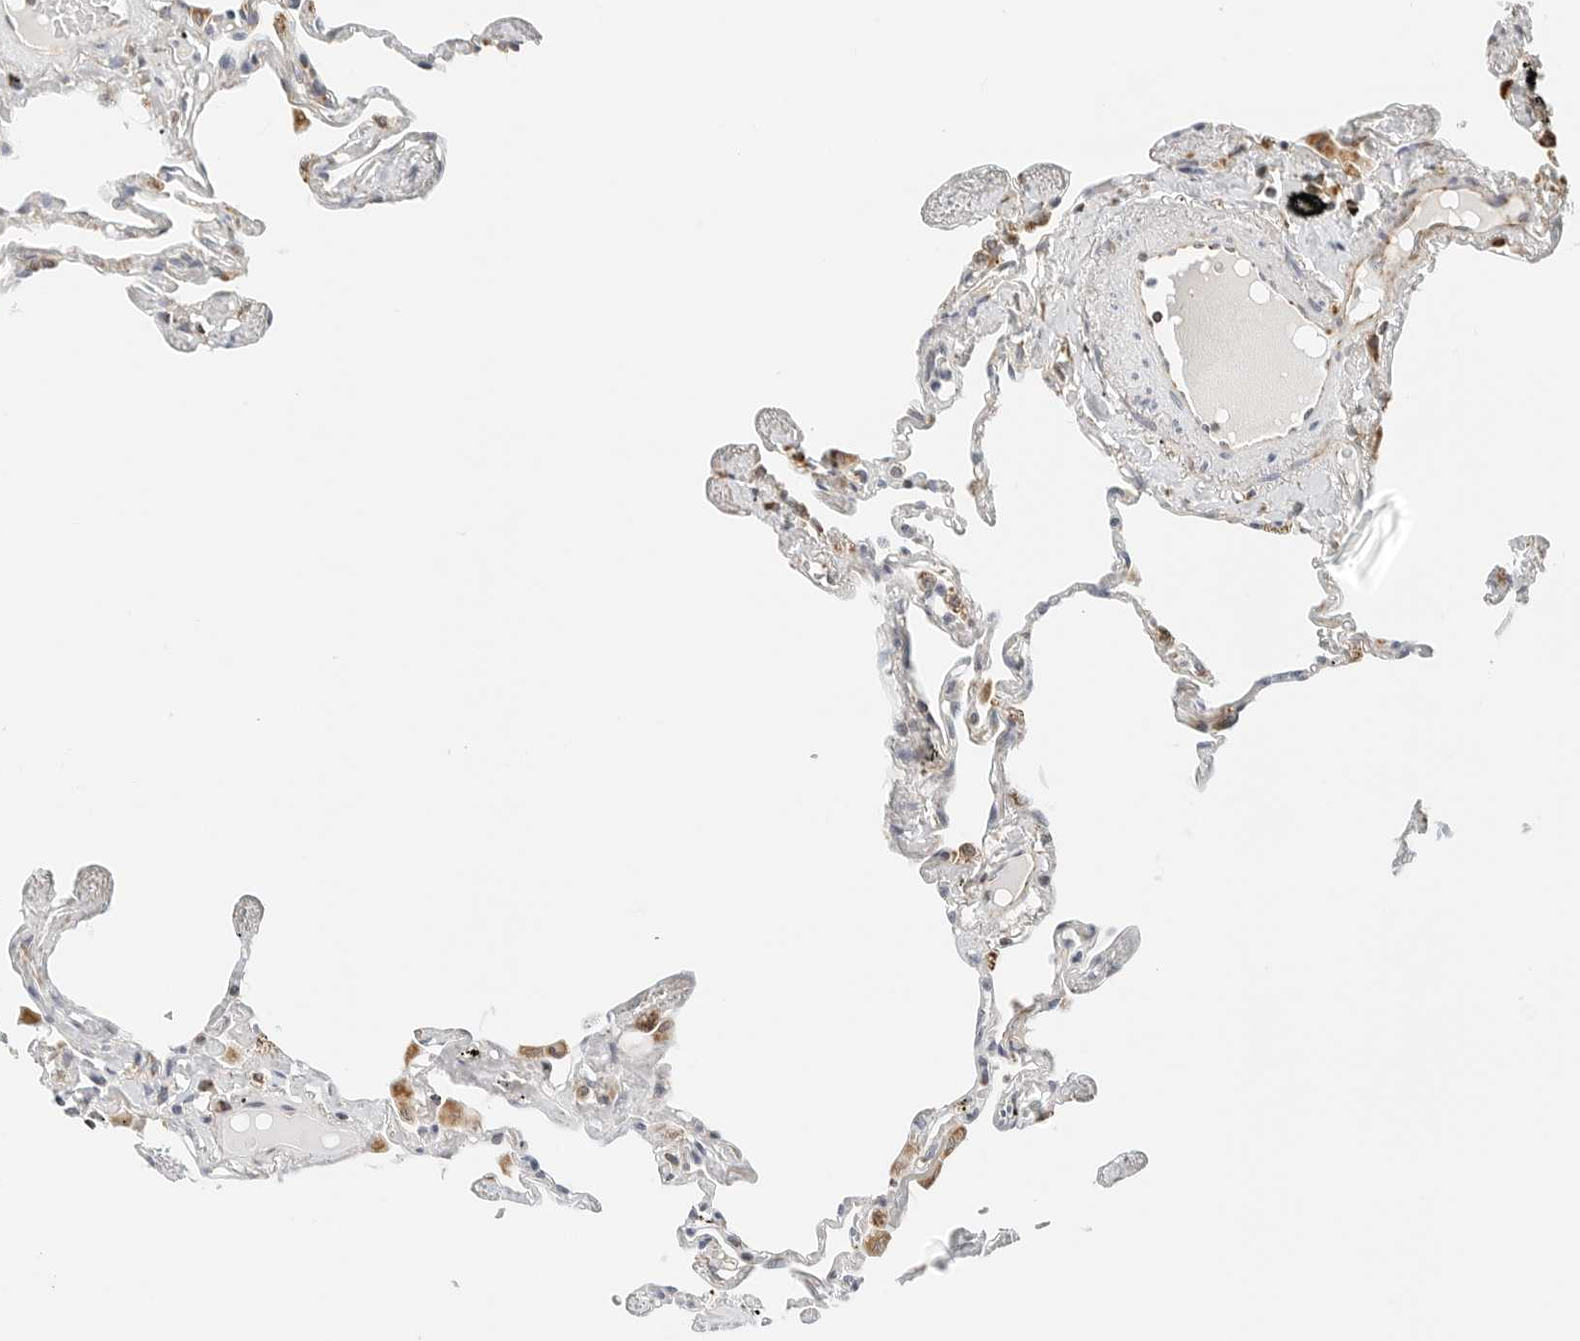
{"staining": {"intensity": "moderate", "quantity": "<25%", "location": "cytoplasmic/membranous"}, "tissue": "lung", "cell_type": "Alveolar cells", "image_type": "normal", "snomed": [{"axis": "morphology", "description": "Normal tissue, NOS"}, {"axis": "topography", "description": "Lung"}], "caption": "This micrograph reveals benign lung stained with IHC to label a protein in brown. The cytoplasmic/membranous of alveolar cells show moderate positivity for the protein. Nuclei are counter-stained blue.", "gene": "ATL1", "patient": {"sex": "female", "age": 67}}